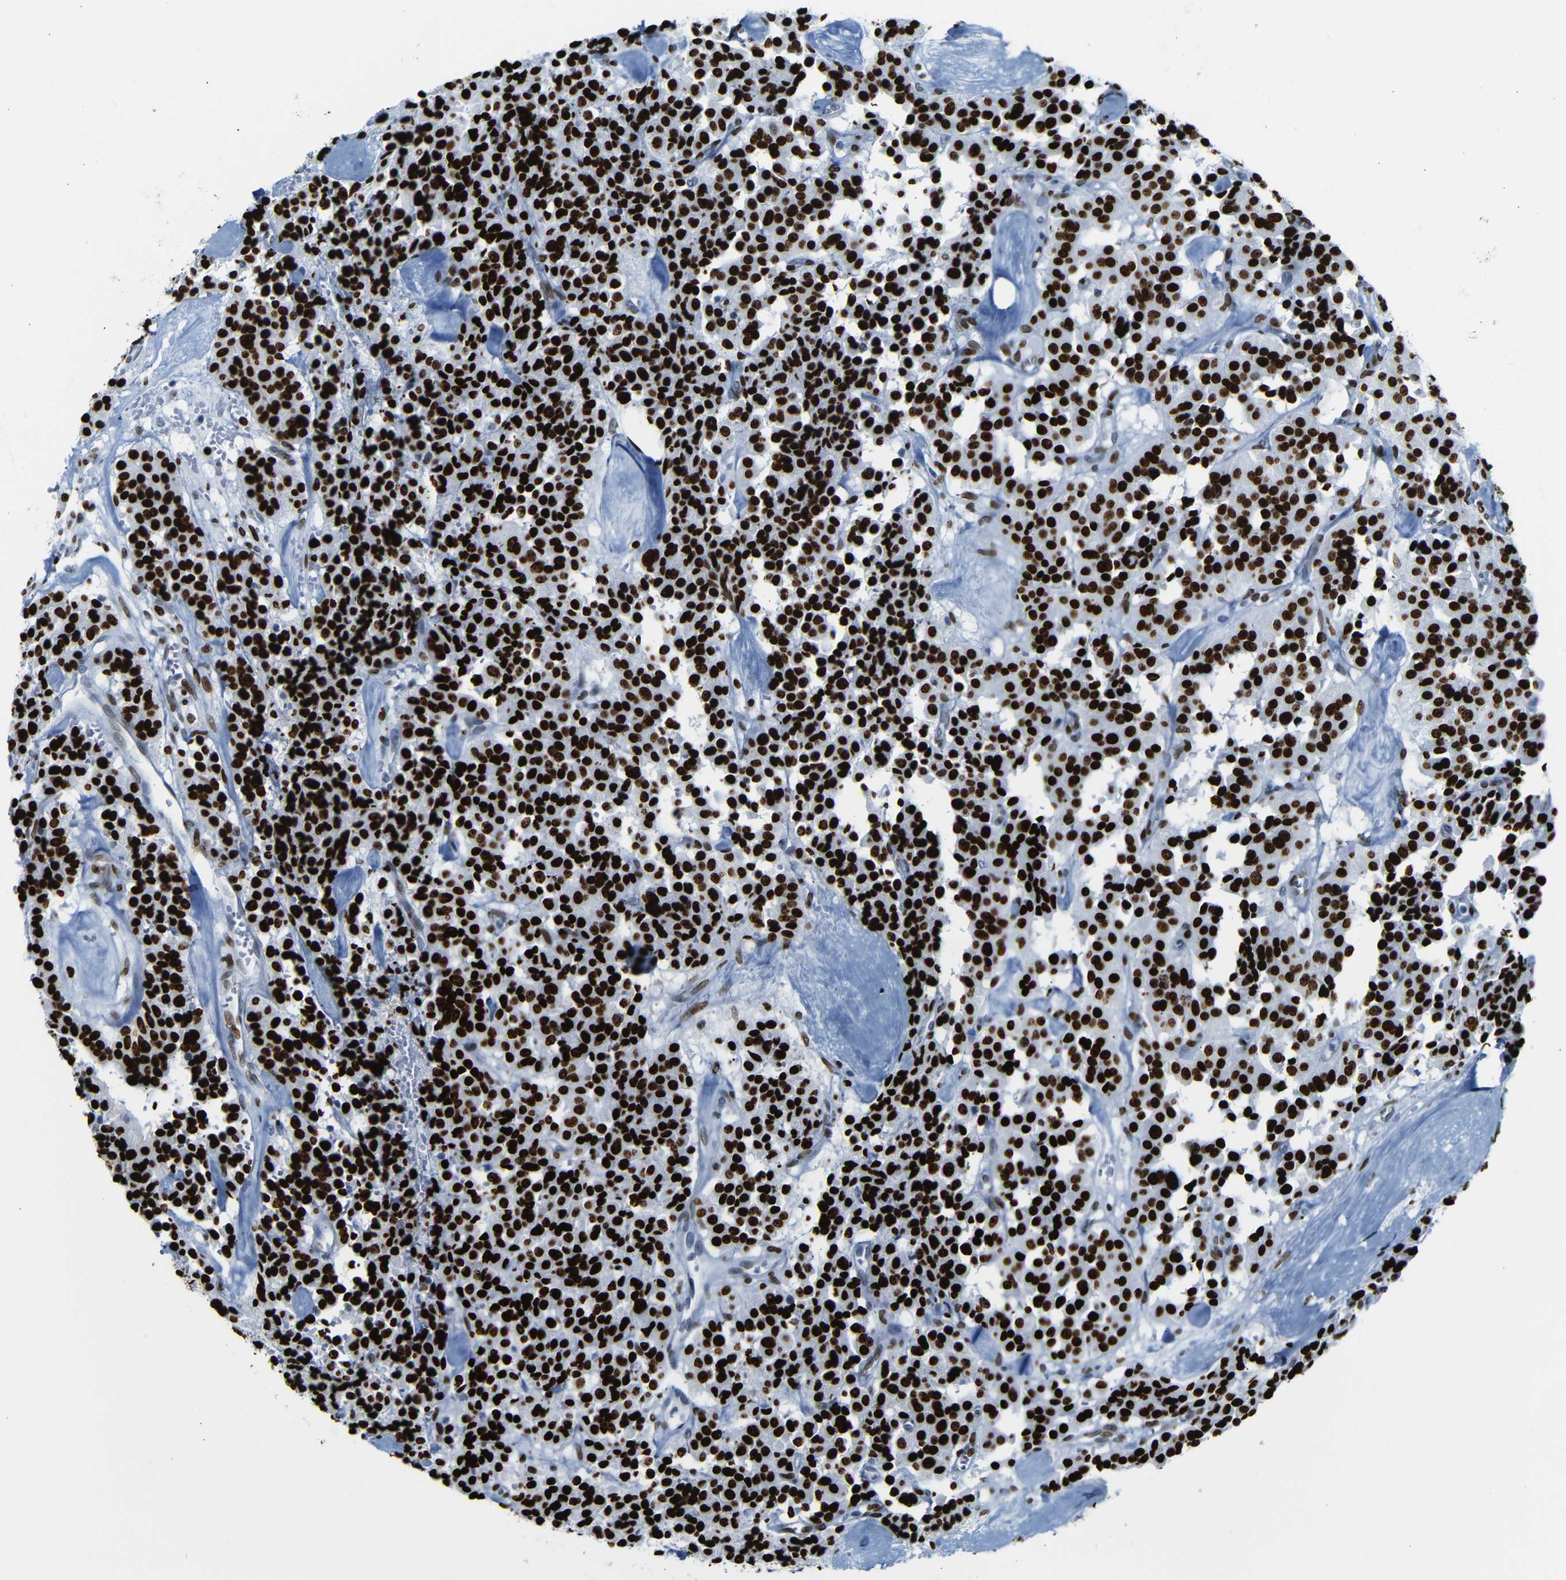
{"staining": {"intensity": "strong", "quantity": ">75%", "location": "nuclear"}, "tissue": "carcinoid", "cell_type": "Tumor cells", "image_type": "cancer", "snomed": [{"axis": "morphology", "description": "Carcinoid, malignant, NOS"}, {"axis": "topography", "description": "Lung"}], "caption": "Human carcinoid stained with a protein marker shows strong staining in tumor cells.", "gene": "NPIPB15", "patient": {"sex": "male", "age": 30}}